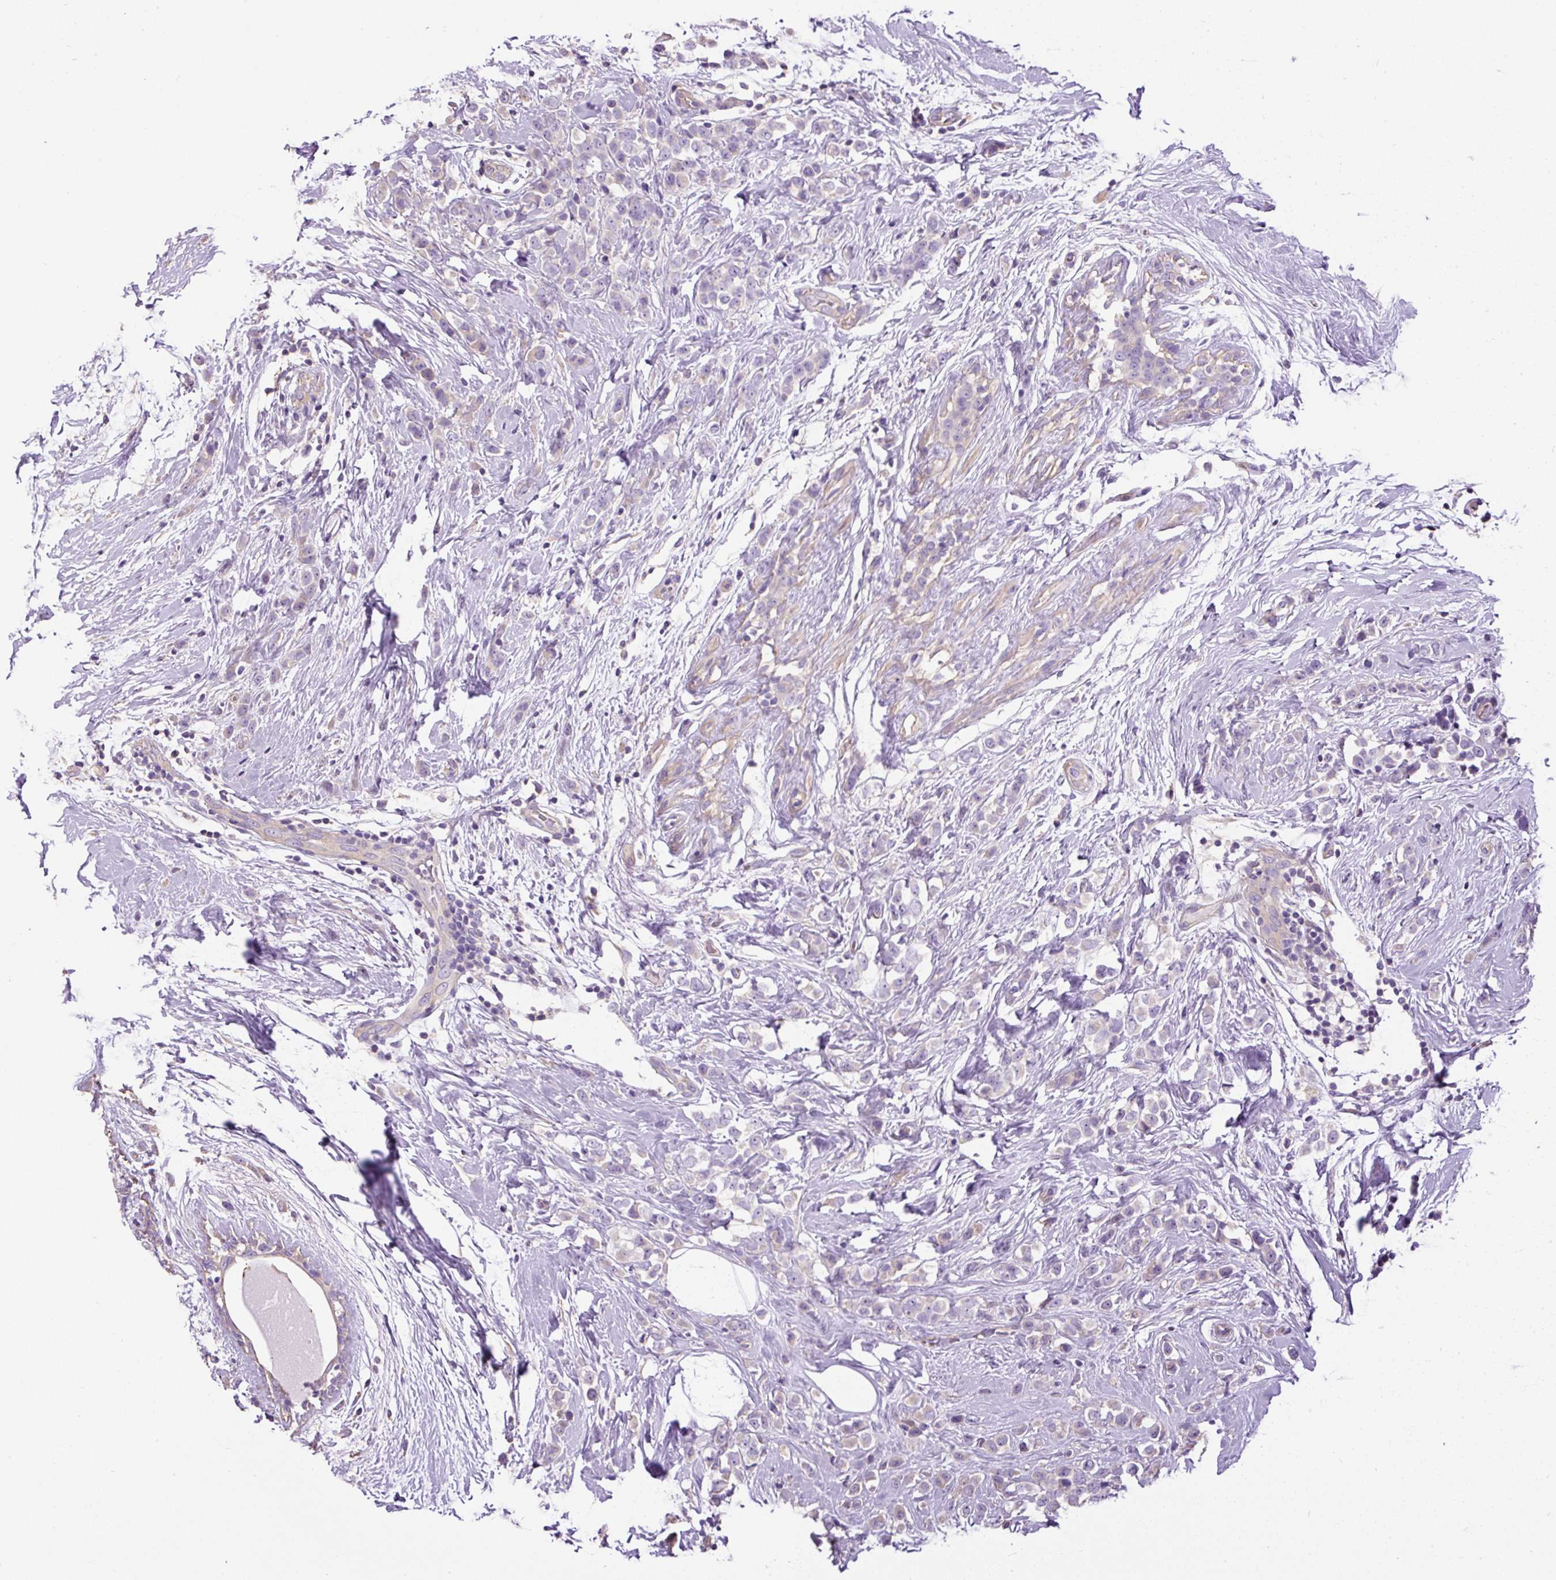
{"staining": {"intensity": "negative", "quantity": "none", "location": "none"}, "tissue": "breast cancer", "cell_type": "Tumor cells", "image_type": "cancer", "snomed": [{"axis": "morphology", "description": "Duct carcinoma"}, {"axis": "topography", "description": "Breast"}], "caption": "This is an IHC histopathology image of human breast cancer. There is no positivity in tumor cells.", "gene": "PDIA2", "patient": {"sex": "female", "age": 80}}